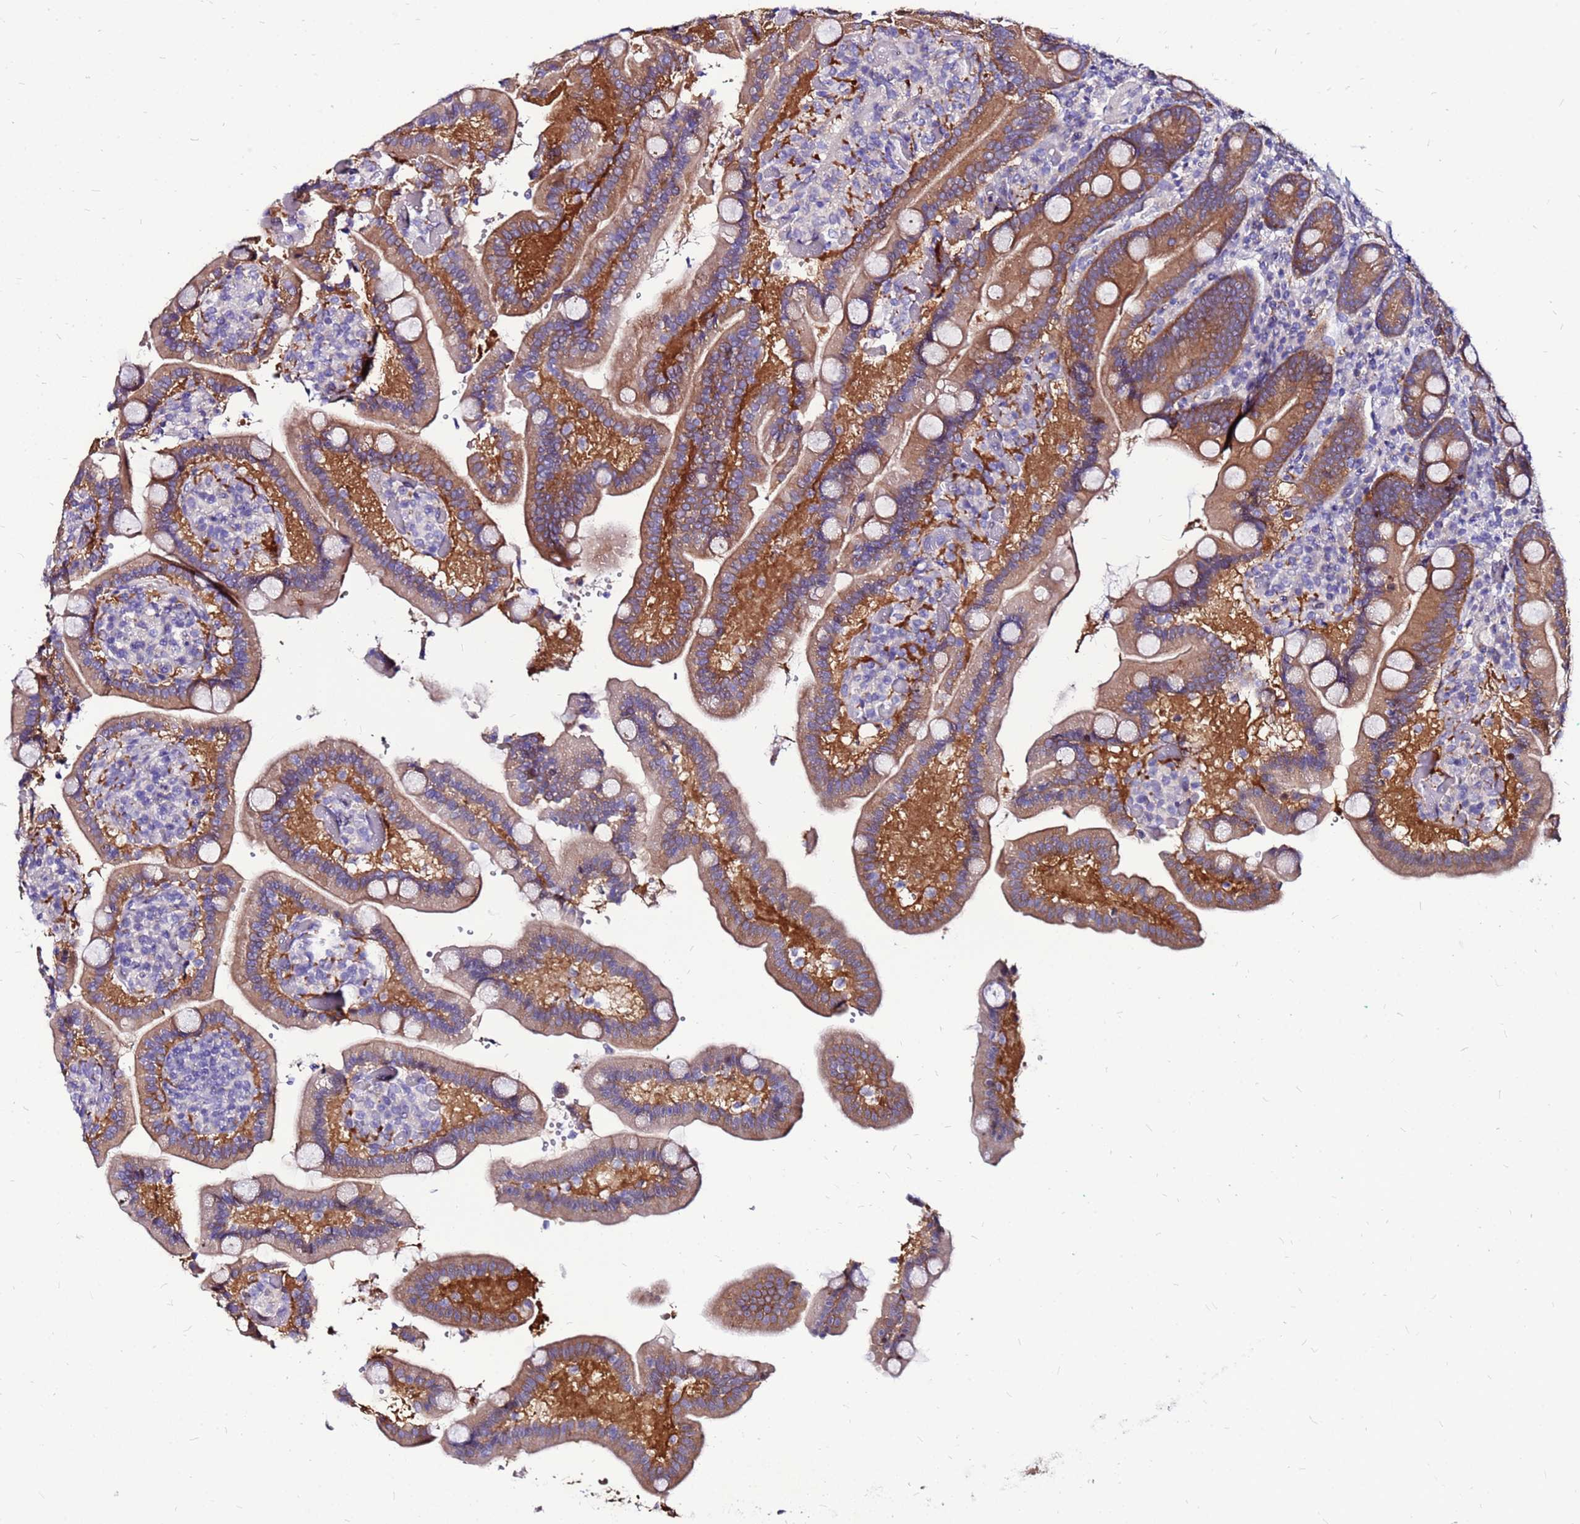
{"staining": {"intensity": "moderate", "quantity": ">75%", "location": "cytoplasmic/membranous"}, "tissue": "duodenum", "cell_type": "Glandular cells", "image_type": "normal", "snomed": [{"axis": "morphology", "description": "Normal tissue, NOS"}, {"axis": "topography", "description": "Duodenum"}], "caption": "Duodenum stained for a protein (brown) exhibits moderate cytoplasmic/membranous positive positivity in about >75% of glandular cells.", "gene": "ARHGEF35", "patient": {"sex": "female", "age": 62}}